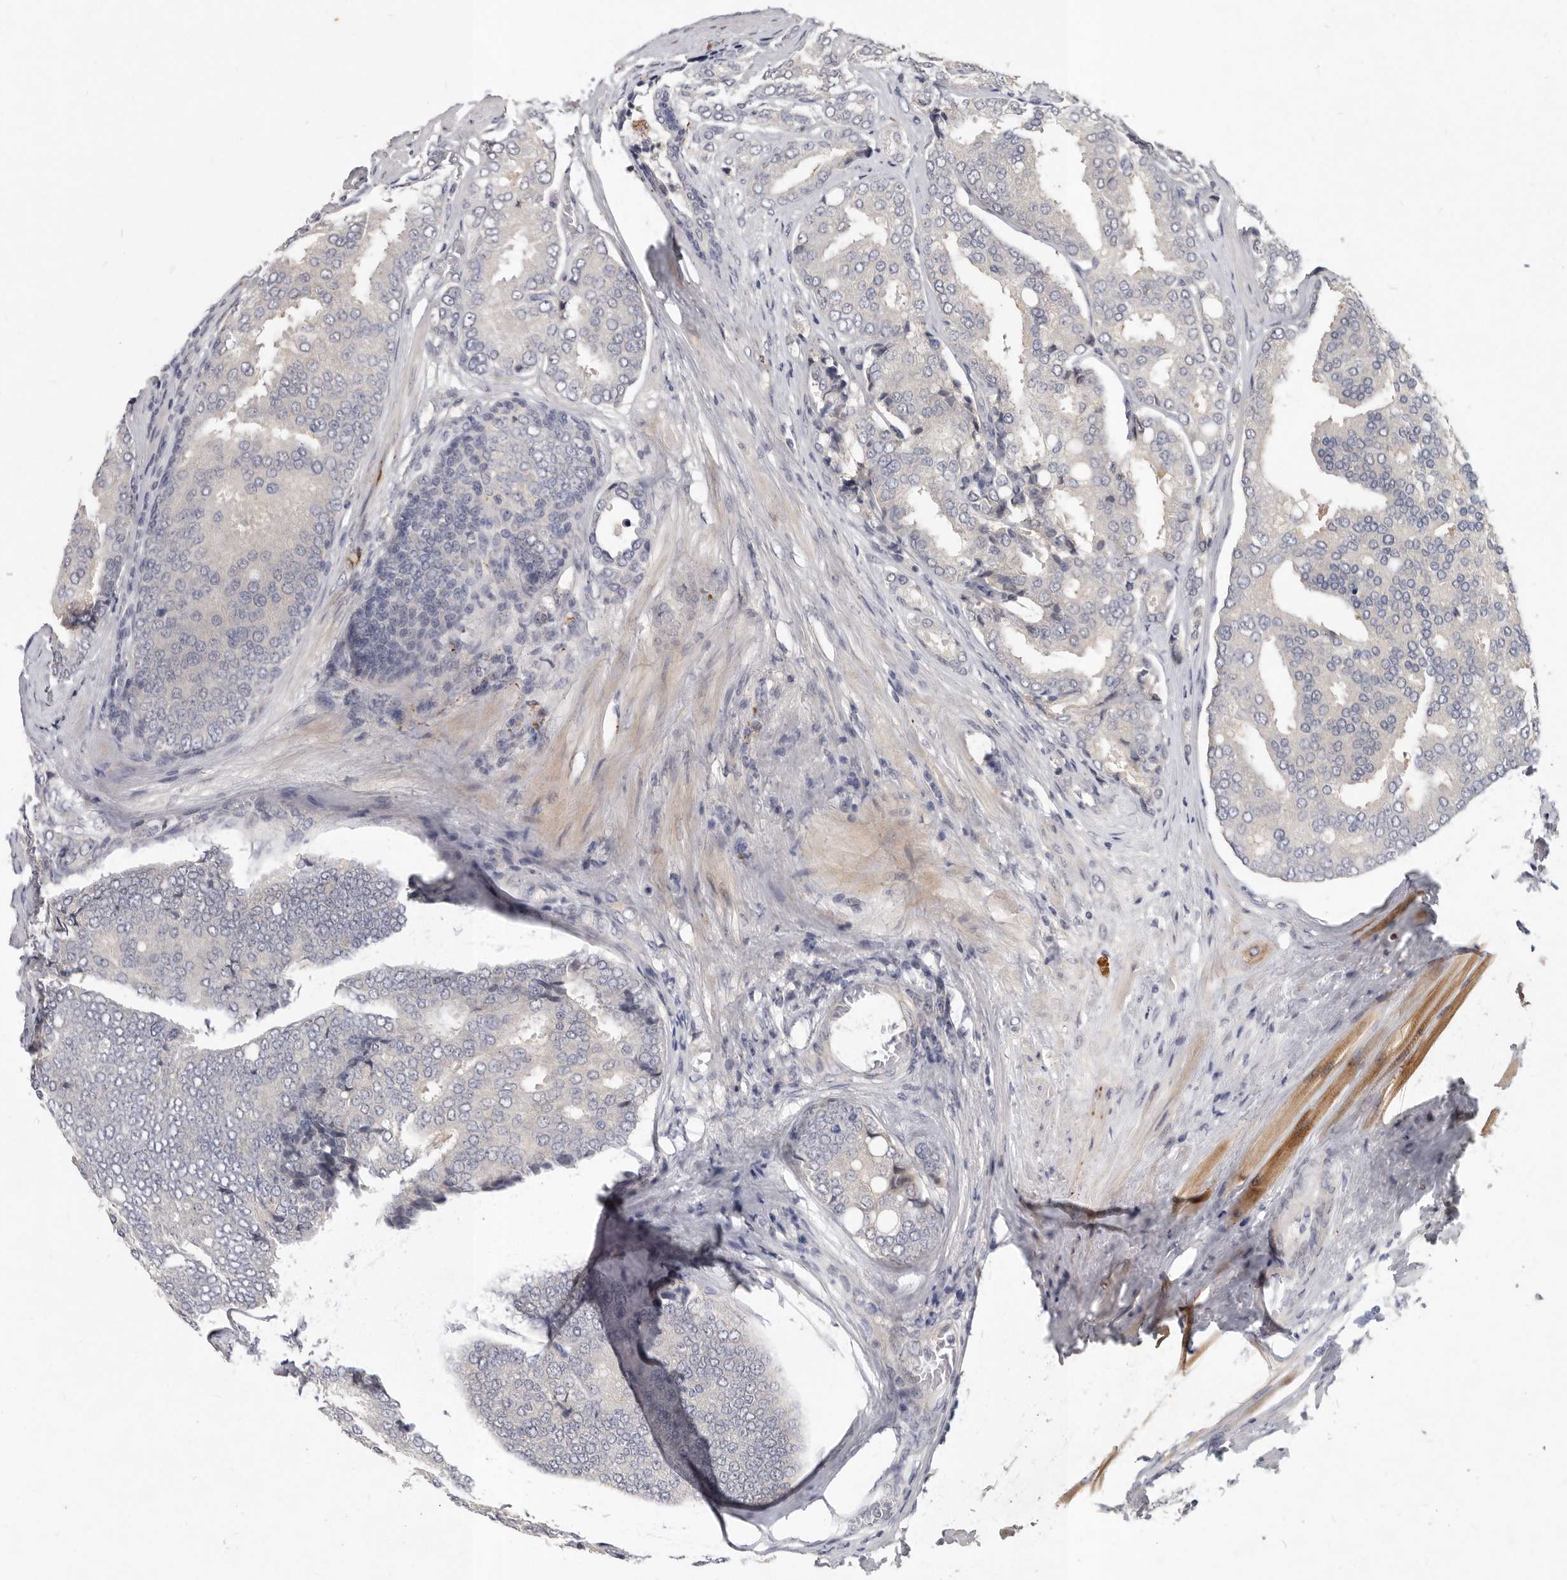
{"staining": {"intensity": "negative", "quantity": "none", "location": "none"}, "tissue": "prostate cancer", "cell_type": "Tumor cells", "image_type": "cancer", "snomed": [{"axis": "morphology", "description": "Adenocarcinoma, High grade"}, {"axis": "topography", "description": "Prostate"}], "caption": "IHC of prostate cancer demonstrates no expression in tumor cells.", "gene": "SLC22A1", "patient": {"sex": "male", "age": 50}}